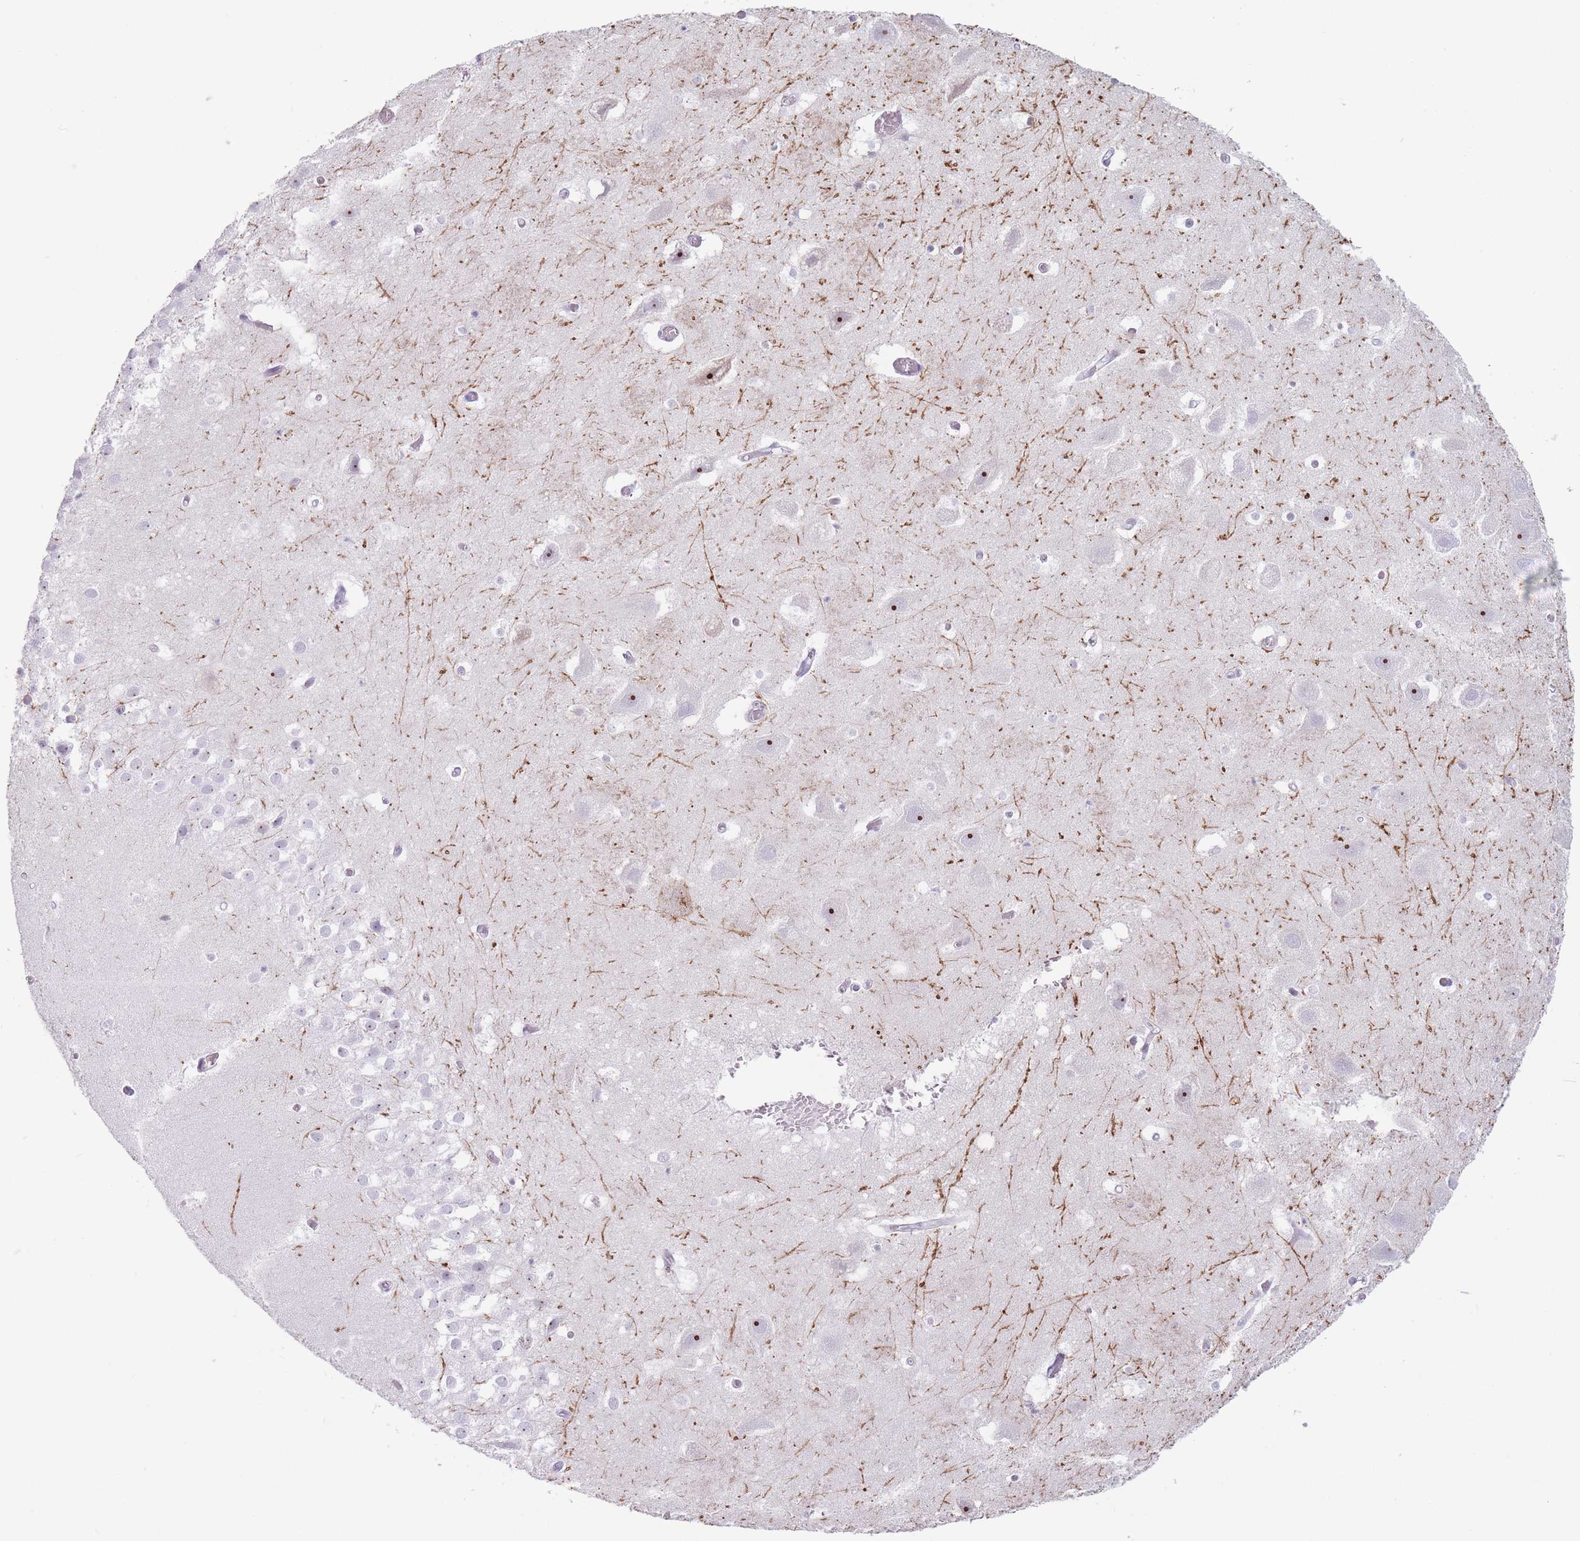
{"staining": {"intensity": "negative", "quantity": "none", "location": "none"}, "tissue": "hippocampus", "cell_type": "Glial cells", "image_type": "normal", "snomed": [{"axis": "morphology", "description": "Normal tissue, NOS"}, {"axis": "topography", "description": "Hippocampus"}], "caption": "Immunohistochemistry (IHC) micrograph of unremarkable hippocampus: hippocampus stained with DAB (3,3'-diaminobenzidine) demonstrates no significant protein expression in glial cells. (Stains: DAB (3,3'-diaminobenzidine) IHC with hematoxylin counter stain, Microscopy: brightfield microscopy at high magnification).", "gene": "PNMA3", "patient": {"sex": "female", "age": 52}}